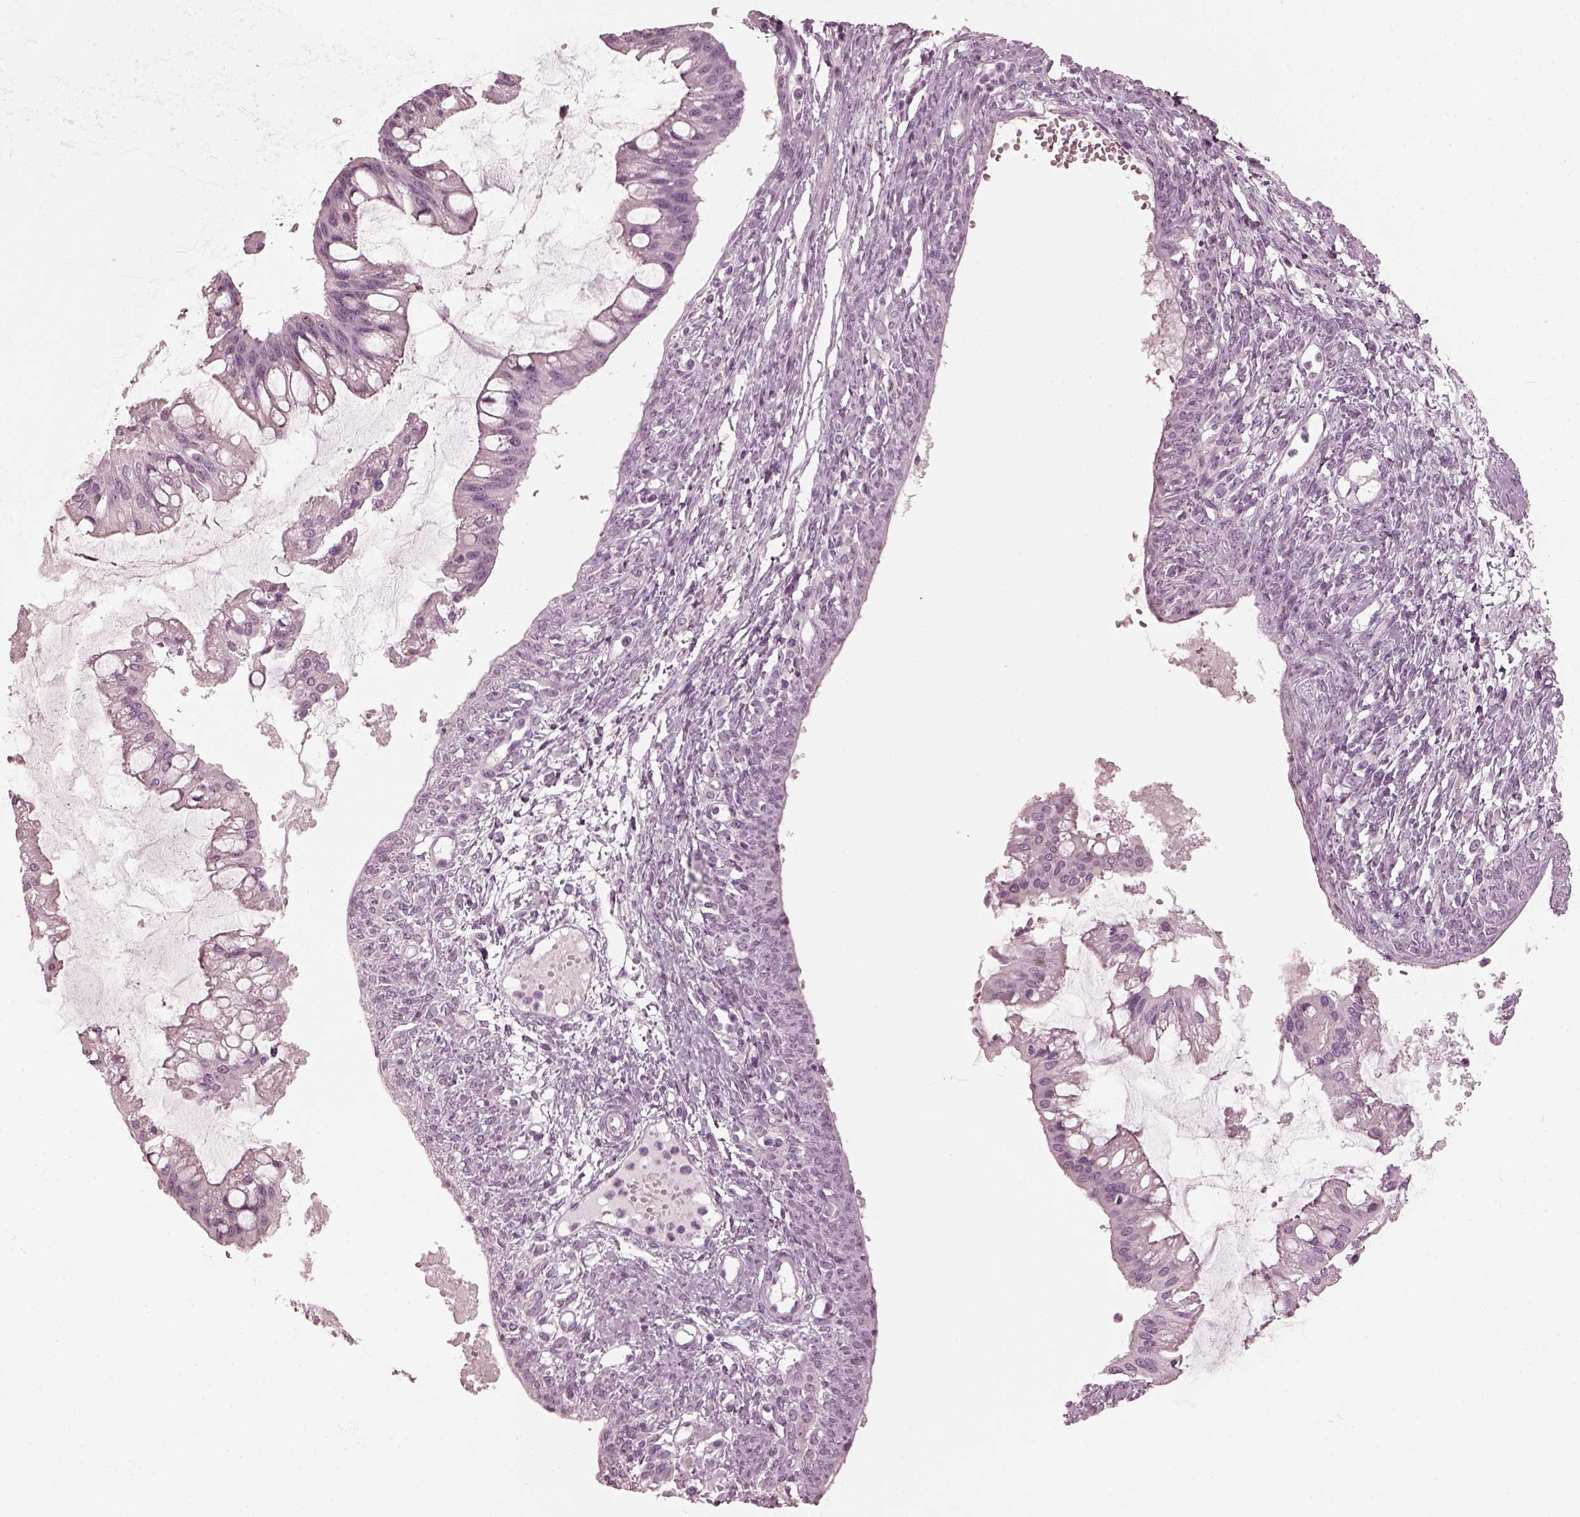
{"staining": {"intensity": "negative", "quantity": "none", "location": "none"}, "tissue": "ovarian cancer", "cell_type": "Tumor cells", "image_type": "cancer", "snomed": [{"axis": "morphology", "description": "Cystadenocarcinoma, mucinous, NOS"}, {"axis": "topography", "description": "Ovary"}], "caption": "There is no significant positivity in tumor cells of ovarian cancer (mucinous cystadenocarcinoma).", "gene": "SAXO2", "patient": {"sex": "female", "age": 73}}